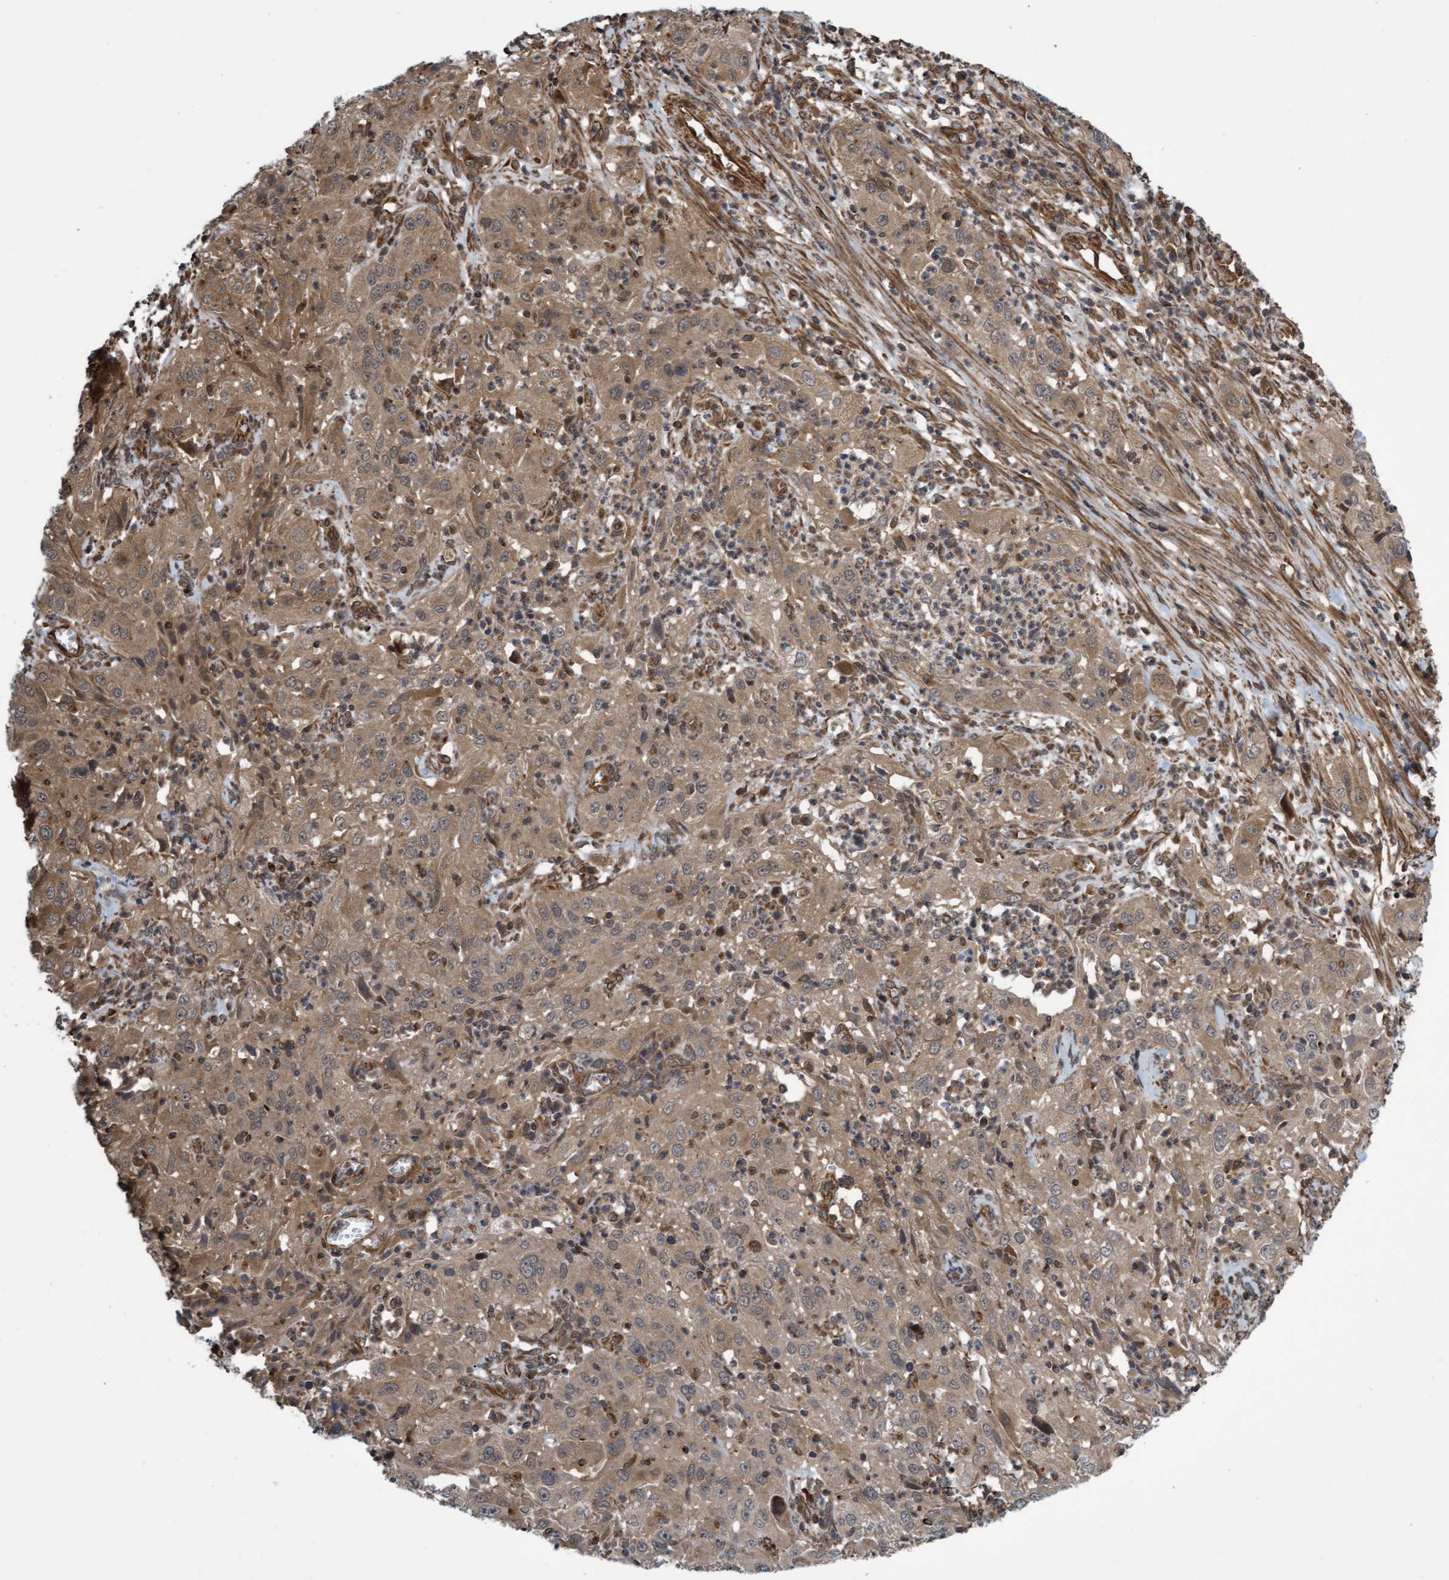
{"staining": {"intensity": "moderate", "quantity": ">75%", "location": "cytoplasmic/membranous"}, "tissue": "cervical cancer", "cell_type": "Tumor cells", "image_type": "cancer", "snomed": [{"axis": "morphology", "description": "Squamous cell carcinoma, NOS"}, {"axis": "topography", "description": "Cervix"}], "caption": "Cervical cancer was stained to show a protein in brown. There is medium levels of moderate cytoplasmic/membranous expression in about >75% of tumor cells.", "gene": "TNFRSF10B", "patient": {"sex": "female", "age": 32}}